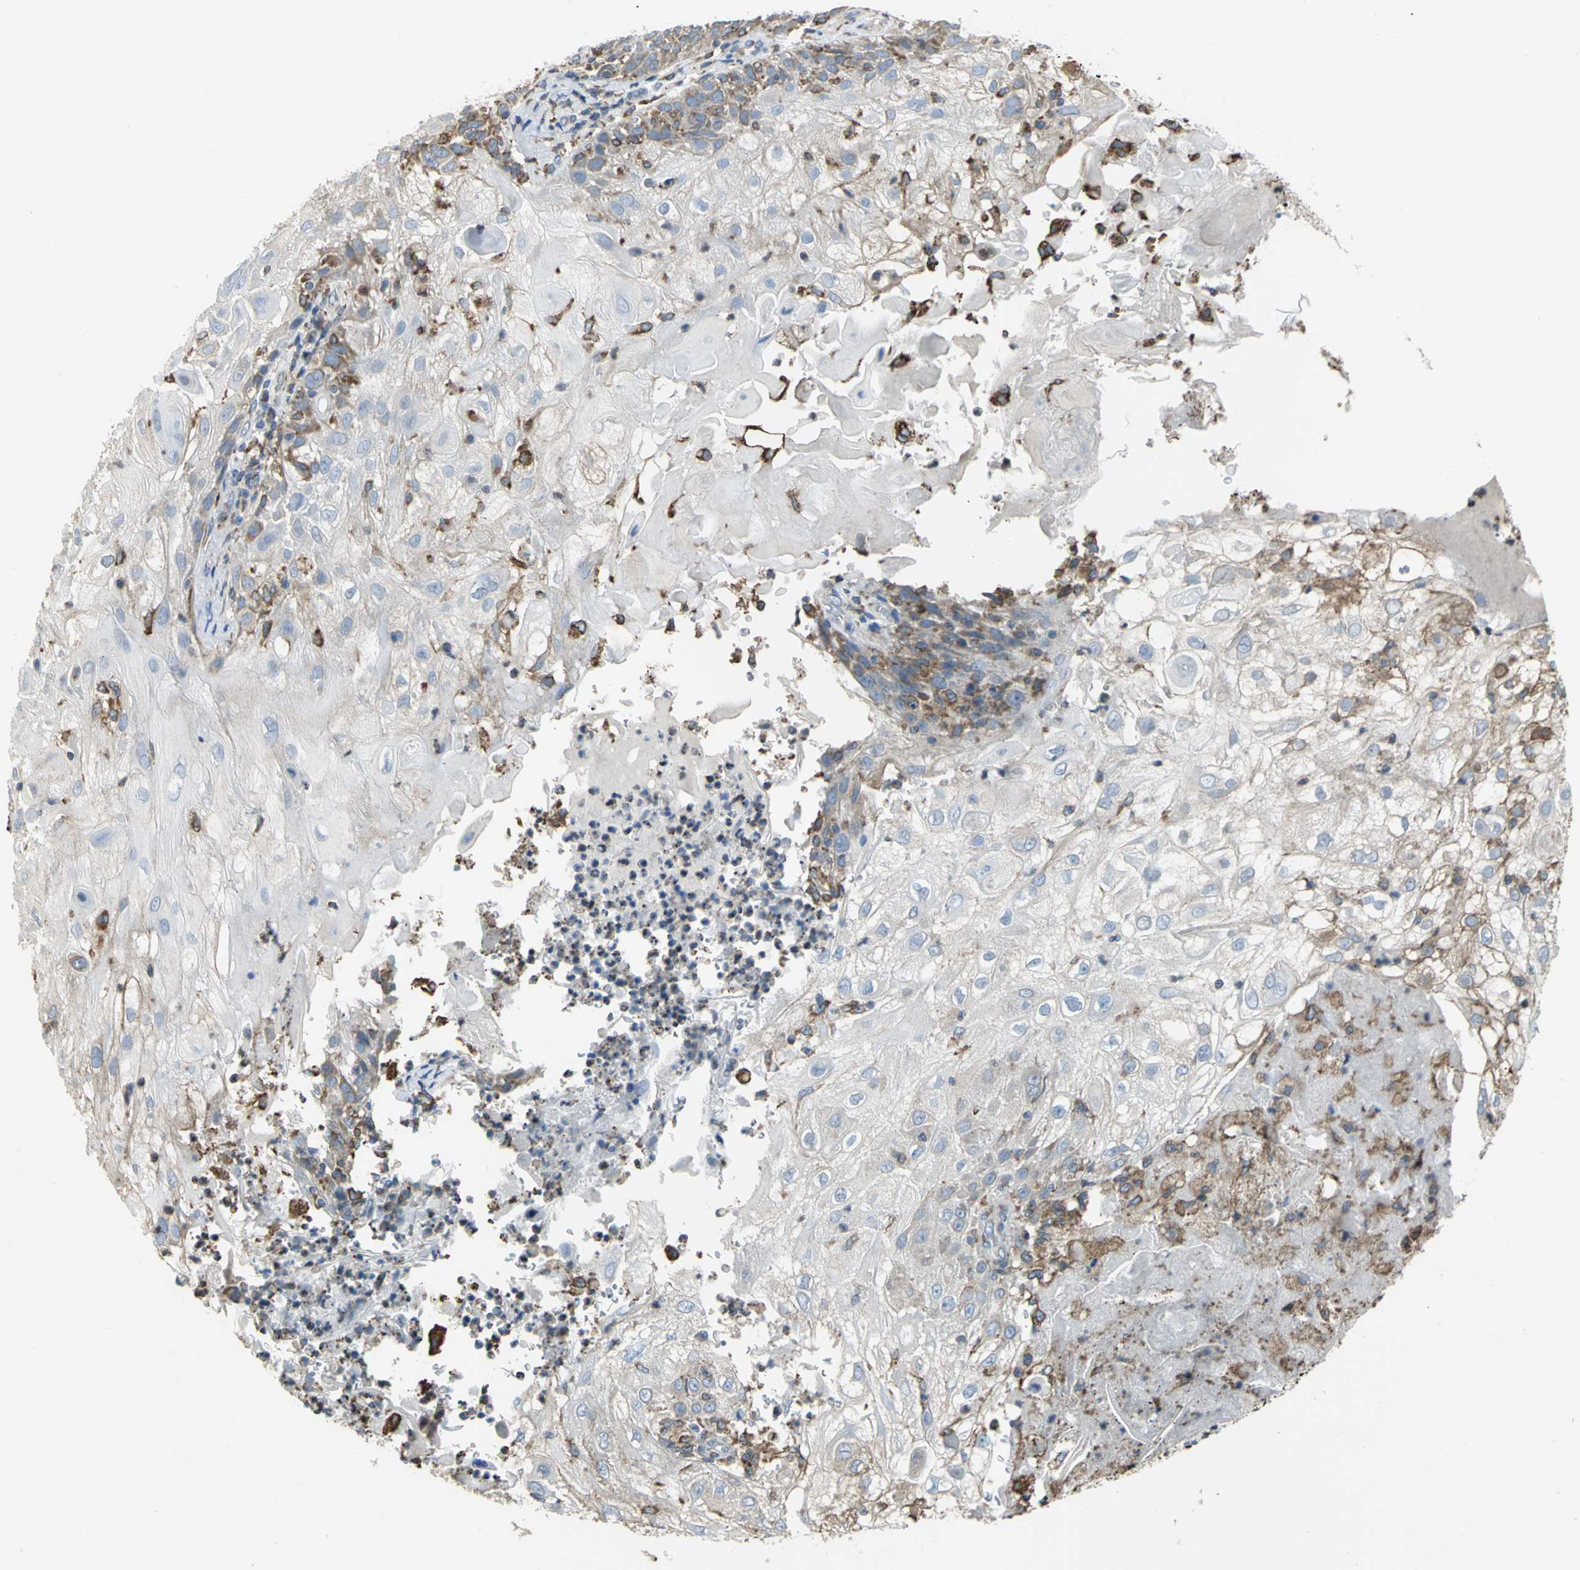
{"staining": {"intensity": "weak", "quantity": "25%-75%", "location": "cytoplasmic/membranous"}, "tissue": "skin cancer", "cell_type": "Tumor cells", "image_type": "cancer", "snomed": [{"axis": "morphology", "description": "Normal tissue, NOS"}, {"axis": "morphology", "description": "Squamous cell carcinoma, NOS"}, {"axis": "topography", "description": "Skin"}], "caption": "This is an image of immunohistochemistry staining of skin squamous cell carcinoma, which shows weak expression in the cytoplasmic/membranous of tumor cells.", "gene": "SDF2L1", "patient": {"sex": "female", "age": 83}}